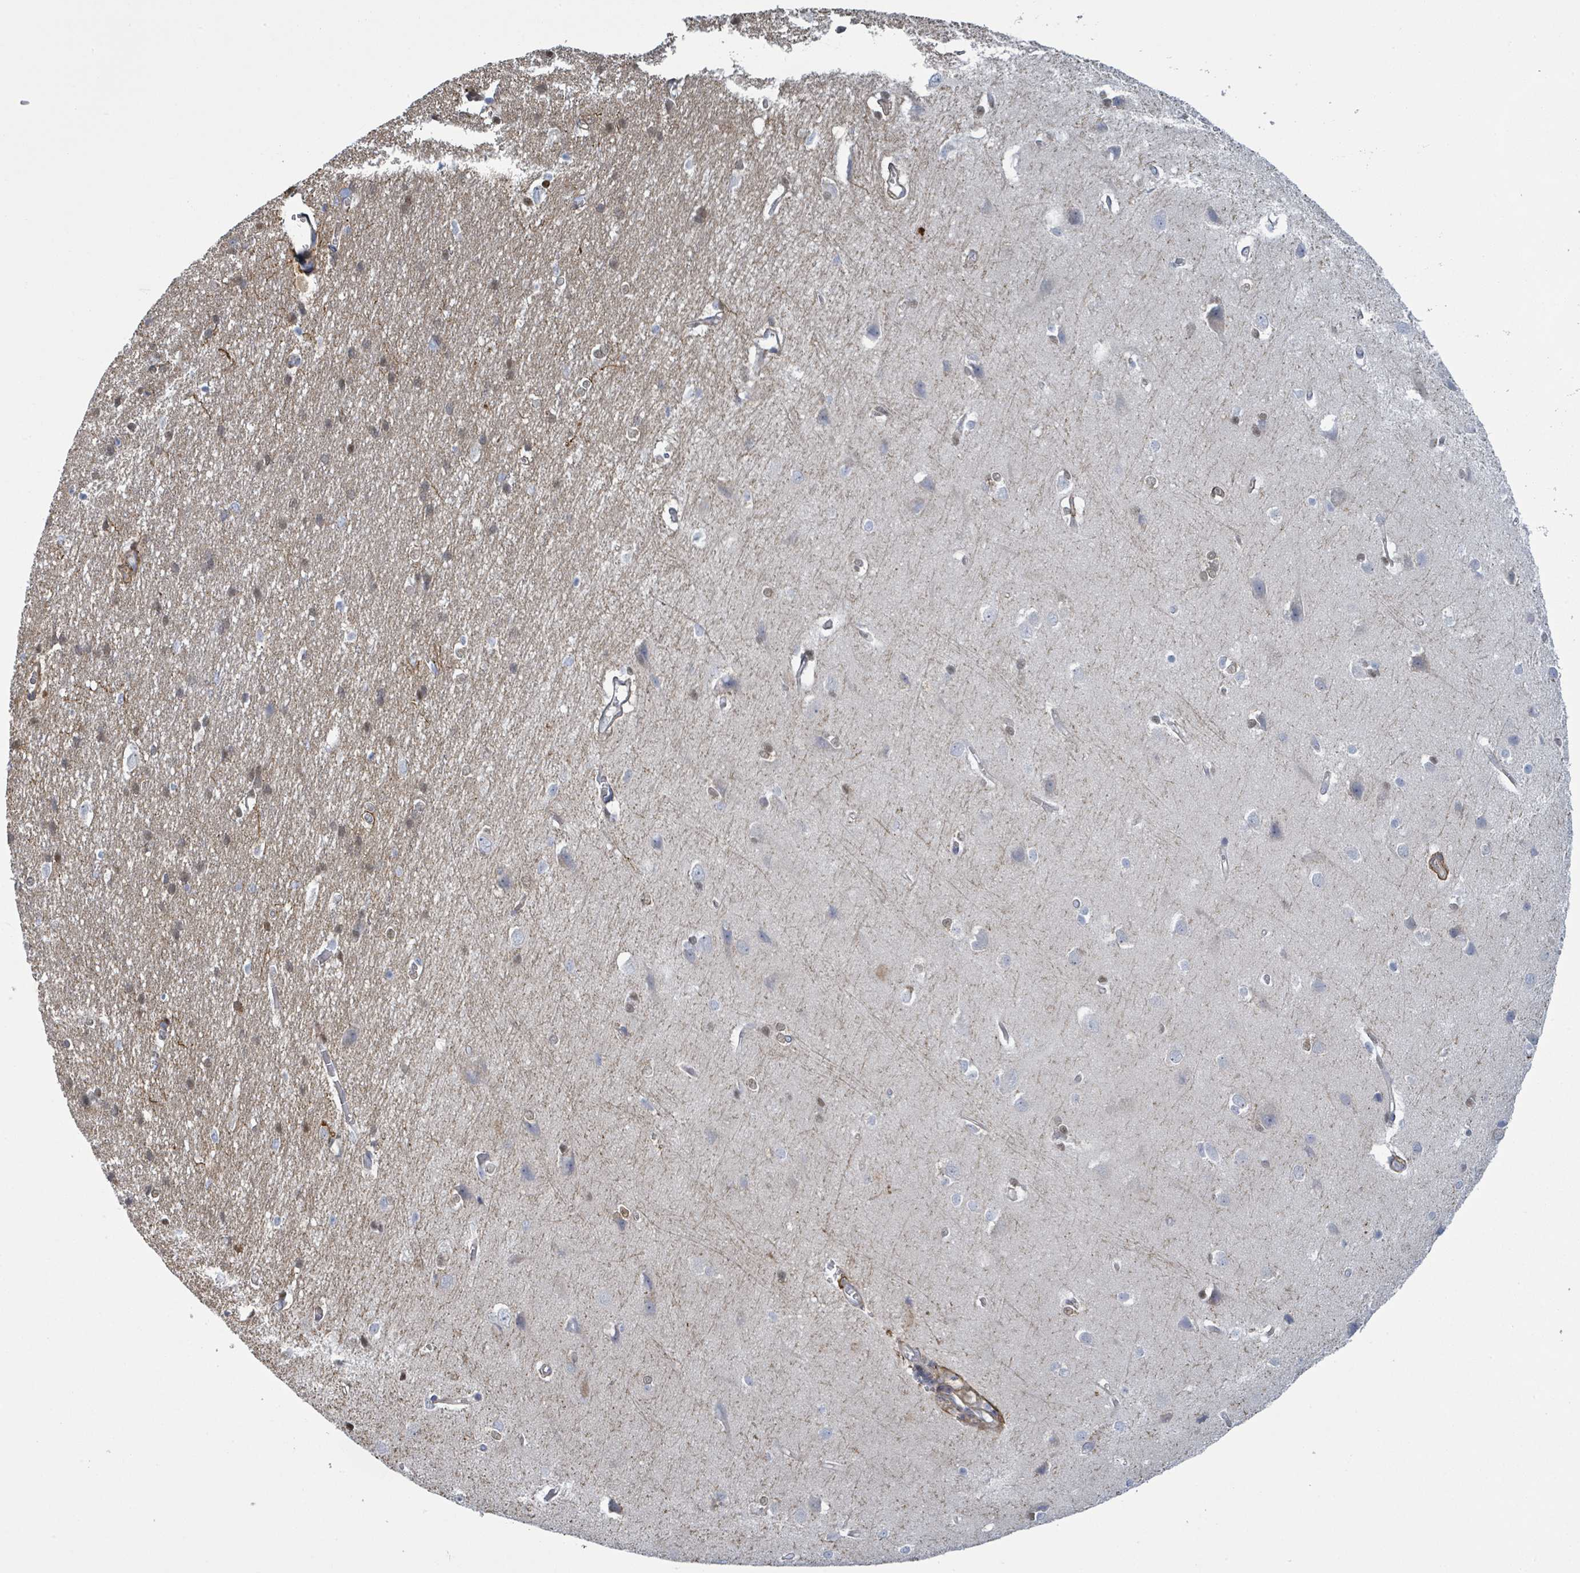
{"staining": {"intensity": "weak", "quantity": ">75%", "location": "cytoplasmic/membranous"}, "tissue": "cerebral cortex", "cell_type": "Endothelial cells", "image_type": "normal", "snomed": [{"axis": "morphology", "description": "Normal tissue, NOS"}, {"axis": "topography", "description": "Cerebral cortex"}], "caption": "Cerebral cortex stained for a protein displays weak cytoplasmic/membranous positivity in endothelial cells. (Brightfield microscopy of DAB IHC at high magnification).", "gene": "COL13A1", "patient": {"sex": "male", "age": 37}}